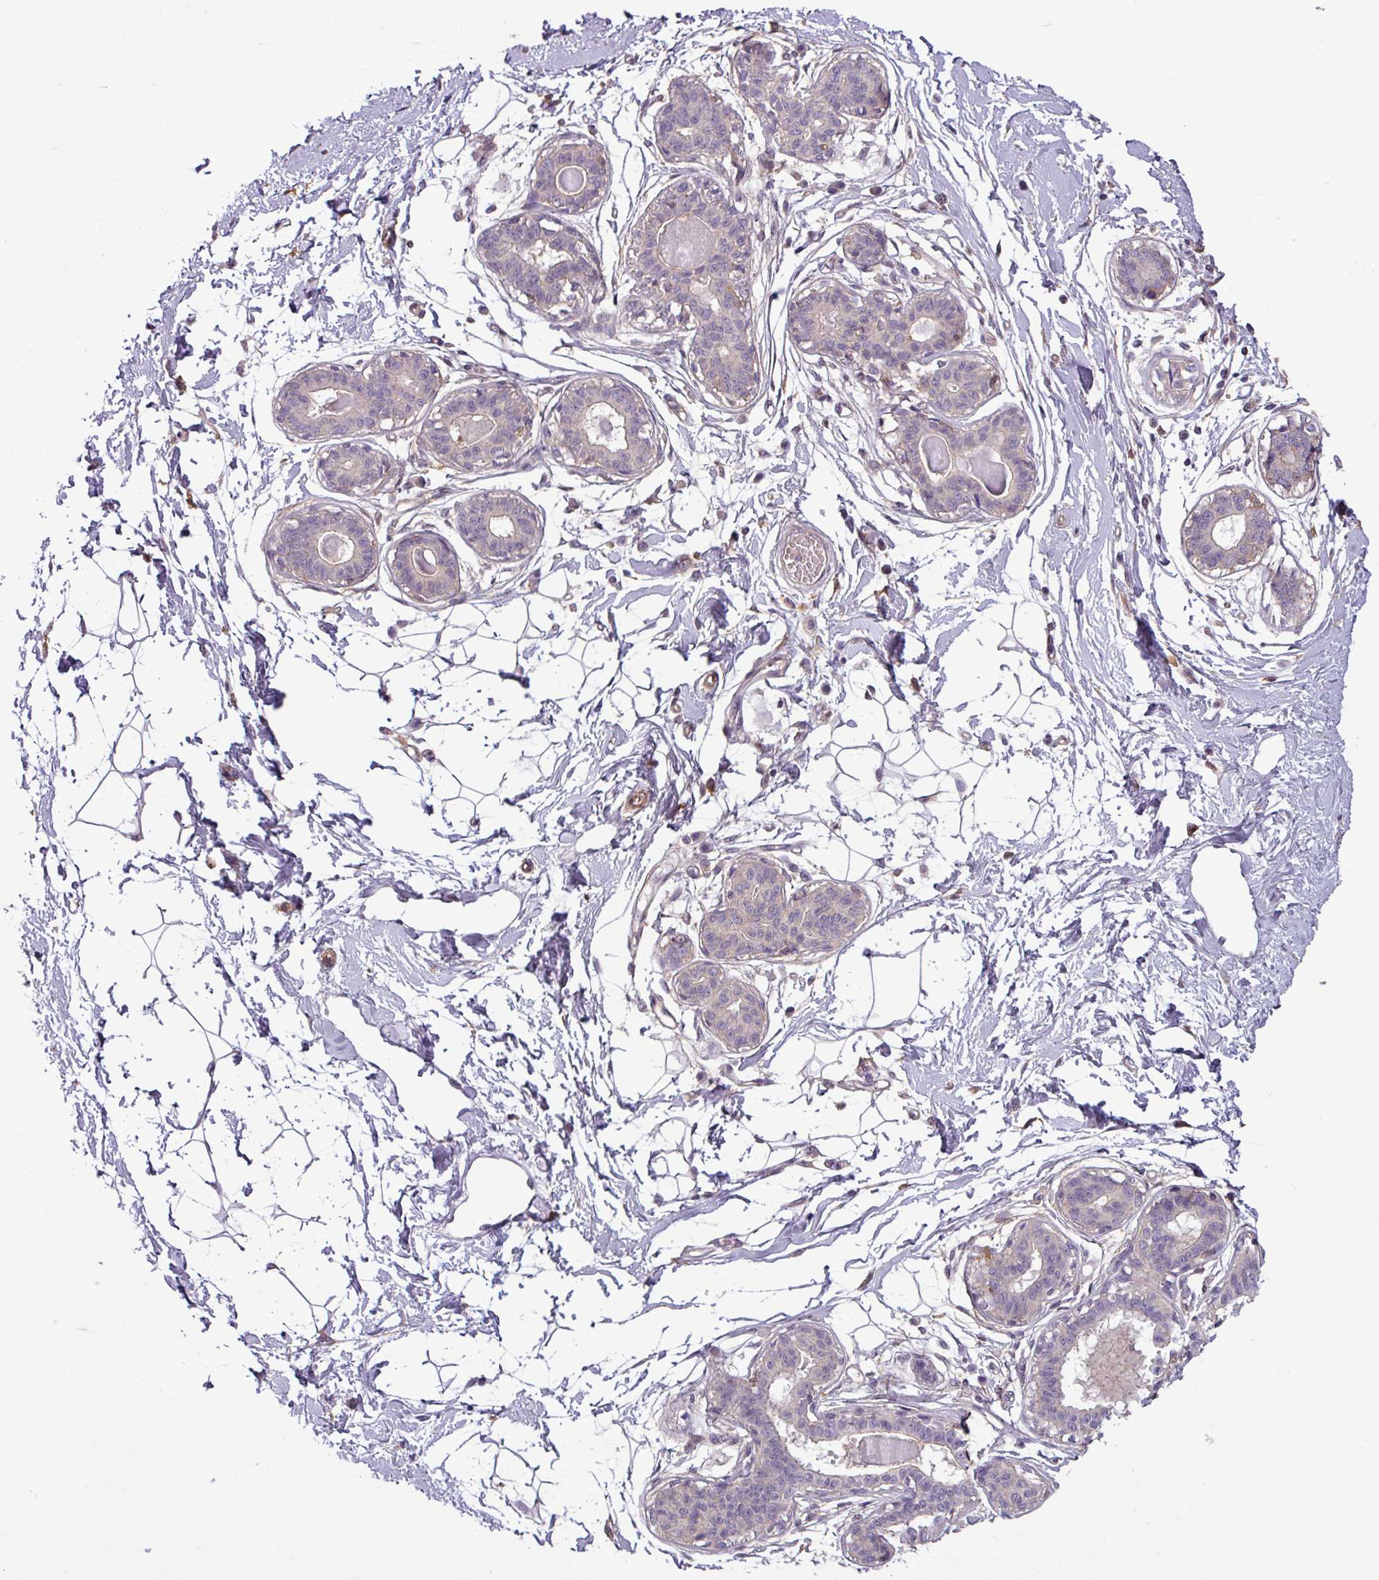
{"staining": {"intensity": "negative", "quantity": "none", "location": "none"}, "tissue": "breast", "cell_type": "Adipocytes", "image_type": "normal", "snomed": [{"axis": "morphology", "description": "Normal tissue, NOS"}, {"axis": "topography", "description": "Breast"}], "caption": "High power microscopy image of an immunohistochemistry image of unremarkable breast, revealing no significant staining in adipocytes. (Stains: DAB immunohistochemistry with hematoxylin counter stain, Microscopy: brightfield microscopy at high magnification).", "gene": "SH3BGRL", "patient": {"sex": "female", "age": 45}}